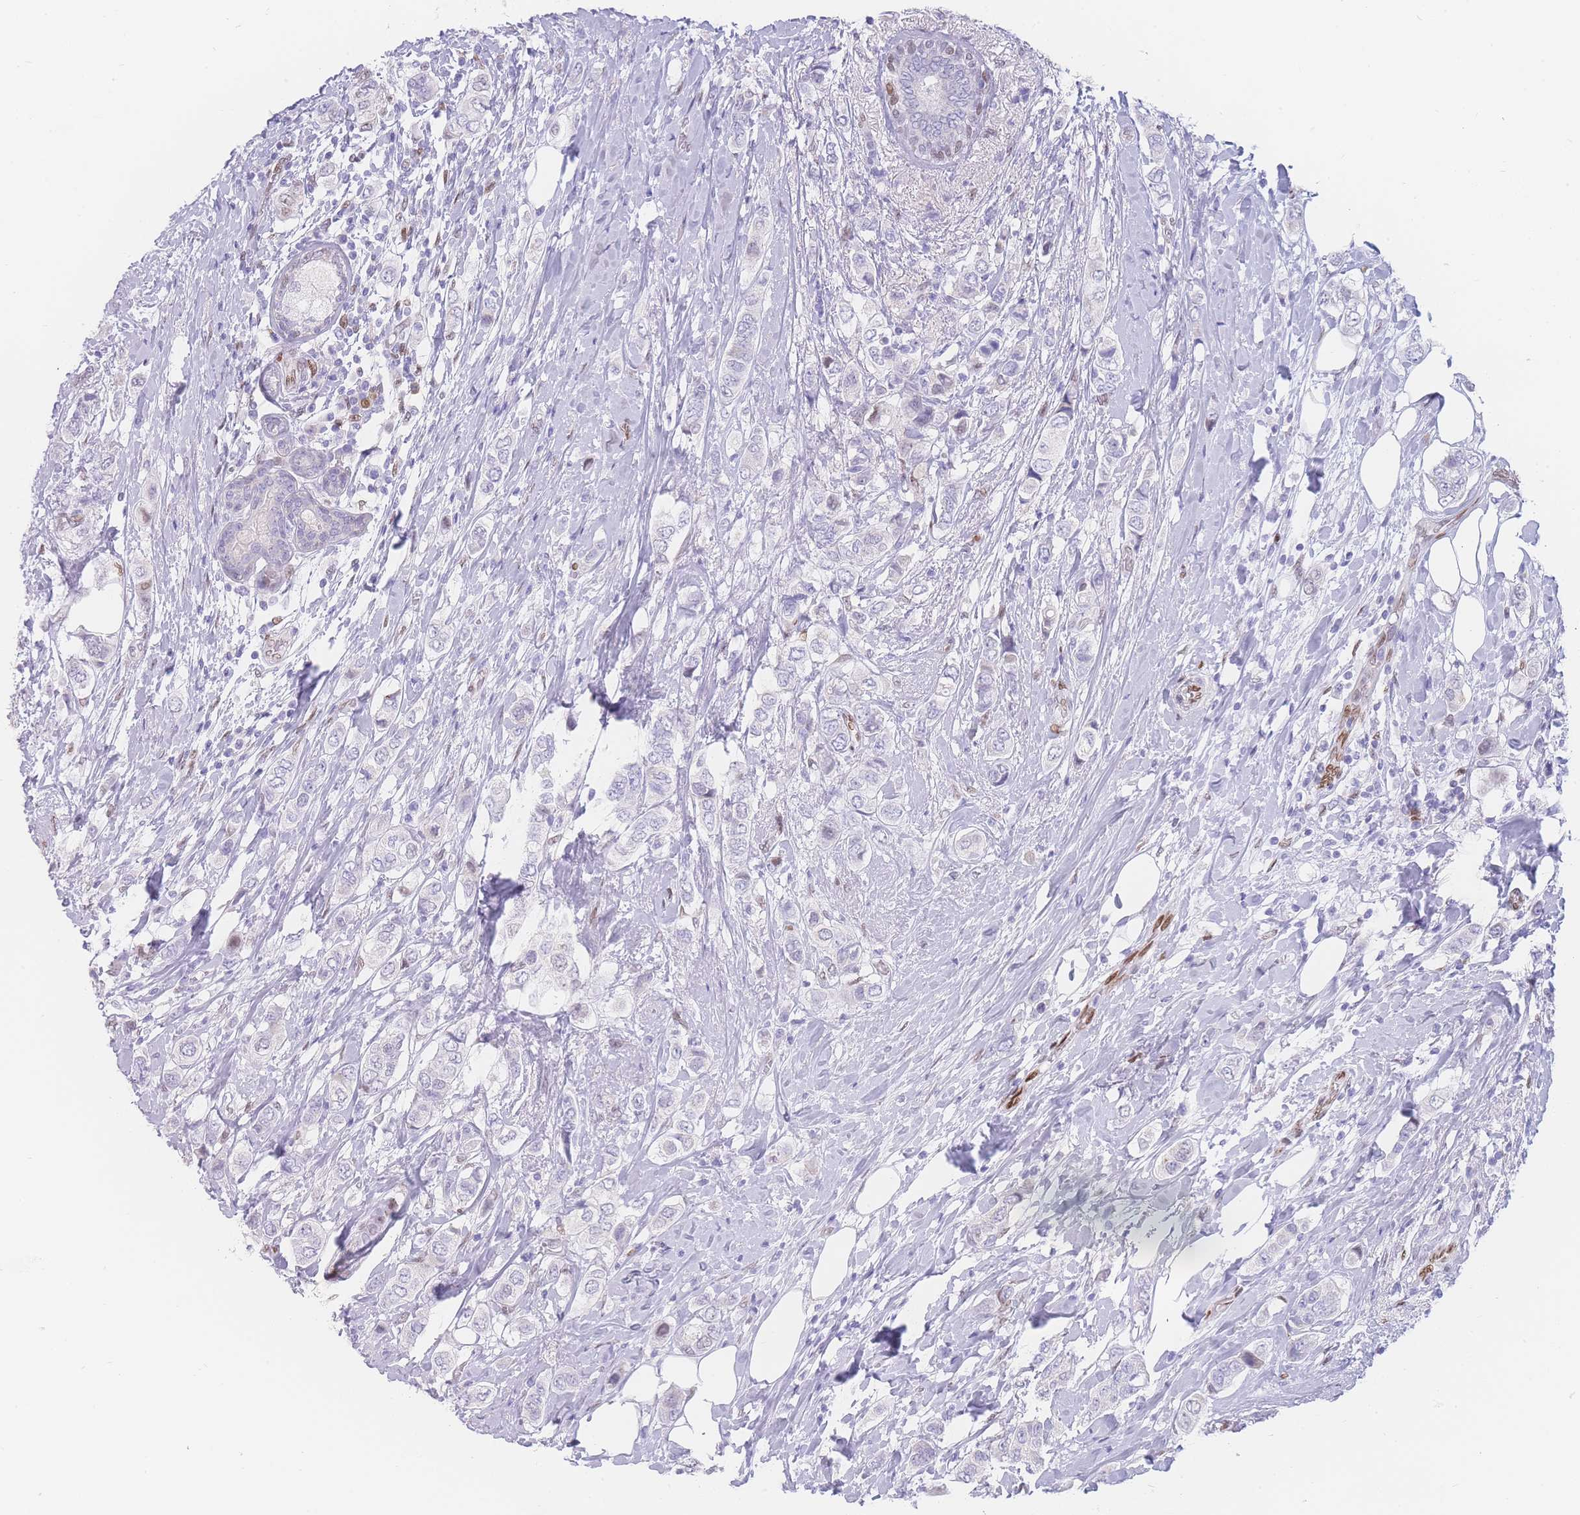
{"staining": {"intensity": "weak", "quantity": "<25%", "location": "nuclear"}, "tissue": "breast cancer", "cell_type": "Tumor cells", "image_type": "cancer", "snomed": [{"axis": "morphology", "description": "Lobular carcinoma"}, {"axis": "topography", "description": "Breast"}], "caption": "This is an immunohistochemistry photomicrograph of breast lobular carcinoma. There is no staining in tumor cells.", "gene": "PSMB5", "patient": {"sex": "female", "age": 51}}